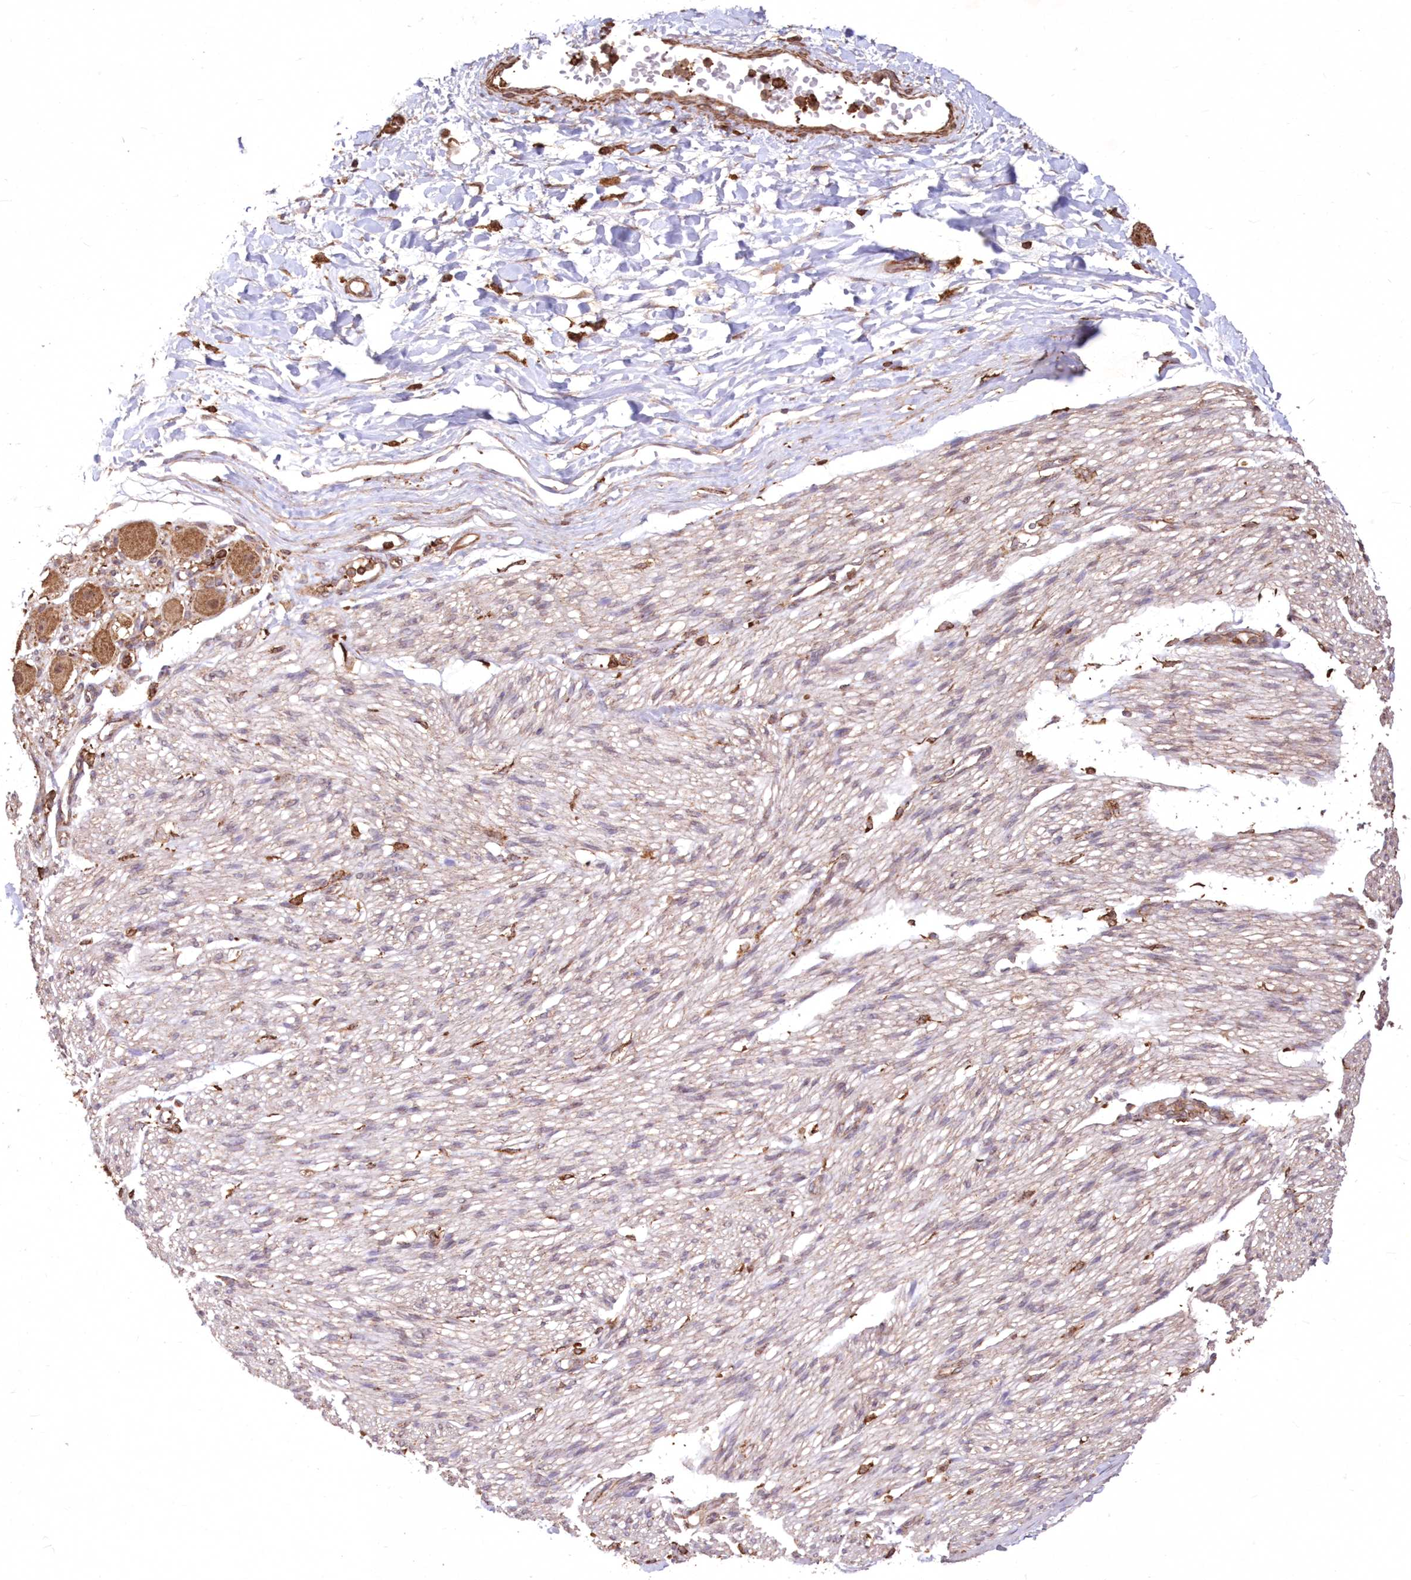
{"staining": {"intensity": "moderate", "quantity": ">75%", "location": "cytoplasmic/membranous"}, "tissue": "adipose tissue", "cell_type": "Adipocytes", "image_type": "normal", "snomed": [{"axis": "morphology", "description": "Normal tissue, NOS"}, {"axis": "topography", "description": "Kidney"}, {"axis": "topography", "description": "Peripheral nerve tissue"}], "caption": "High-magnification brightfield microscopy of unremarkable adipose tissue stained with DAB (3,3'-diaminobenzidine) (brown) and counterstained with hematoxylin (blue). adipocytes exhibit moderate cytoplasmic/membranous expression is seen in about>75% of cells. (Stains: DAB (3,3'-diaminobenzidine) in brown, nuclei in blue, Microscopy: brightfield microscopy at high magnification).", "gene": "TMEM139", "patient": {"sex": "male", "age": 7}}